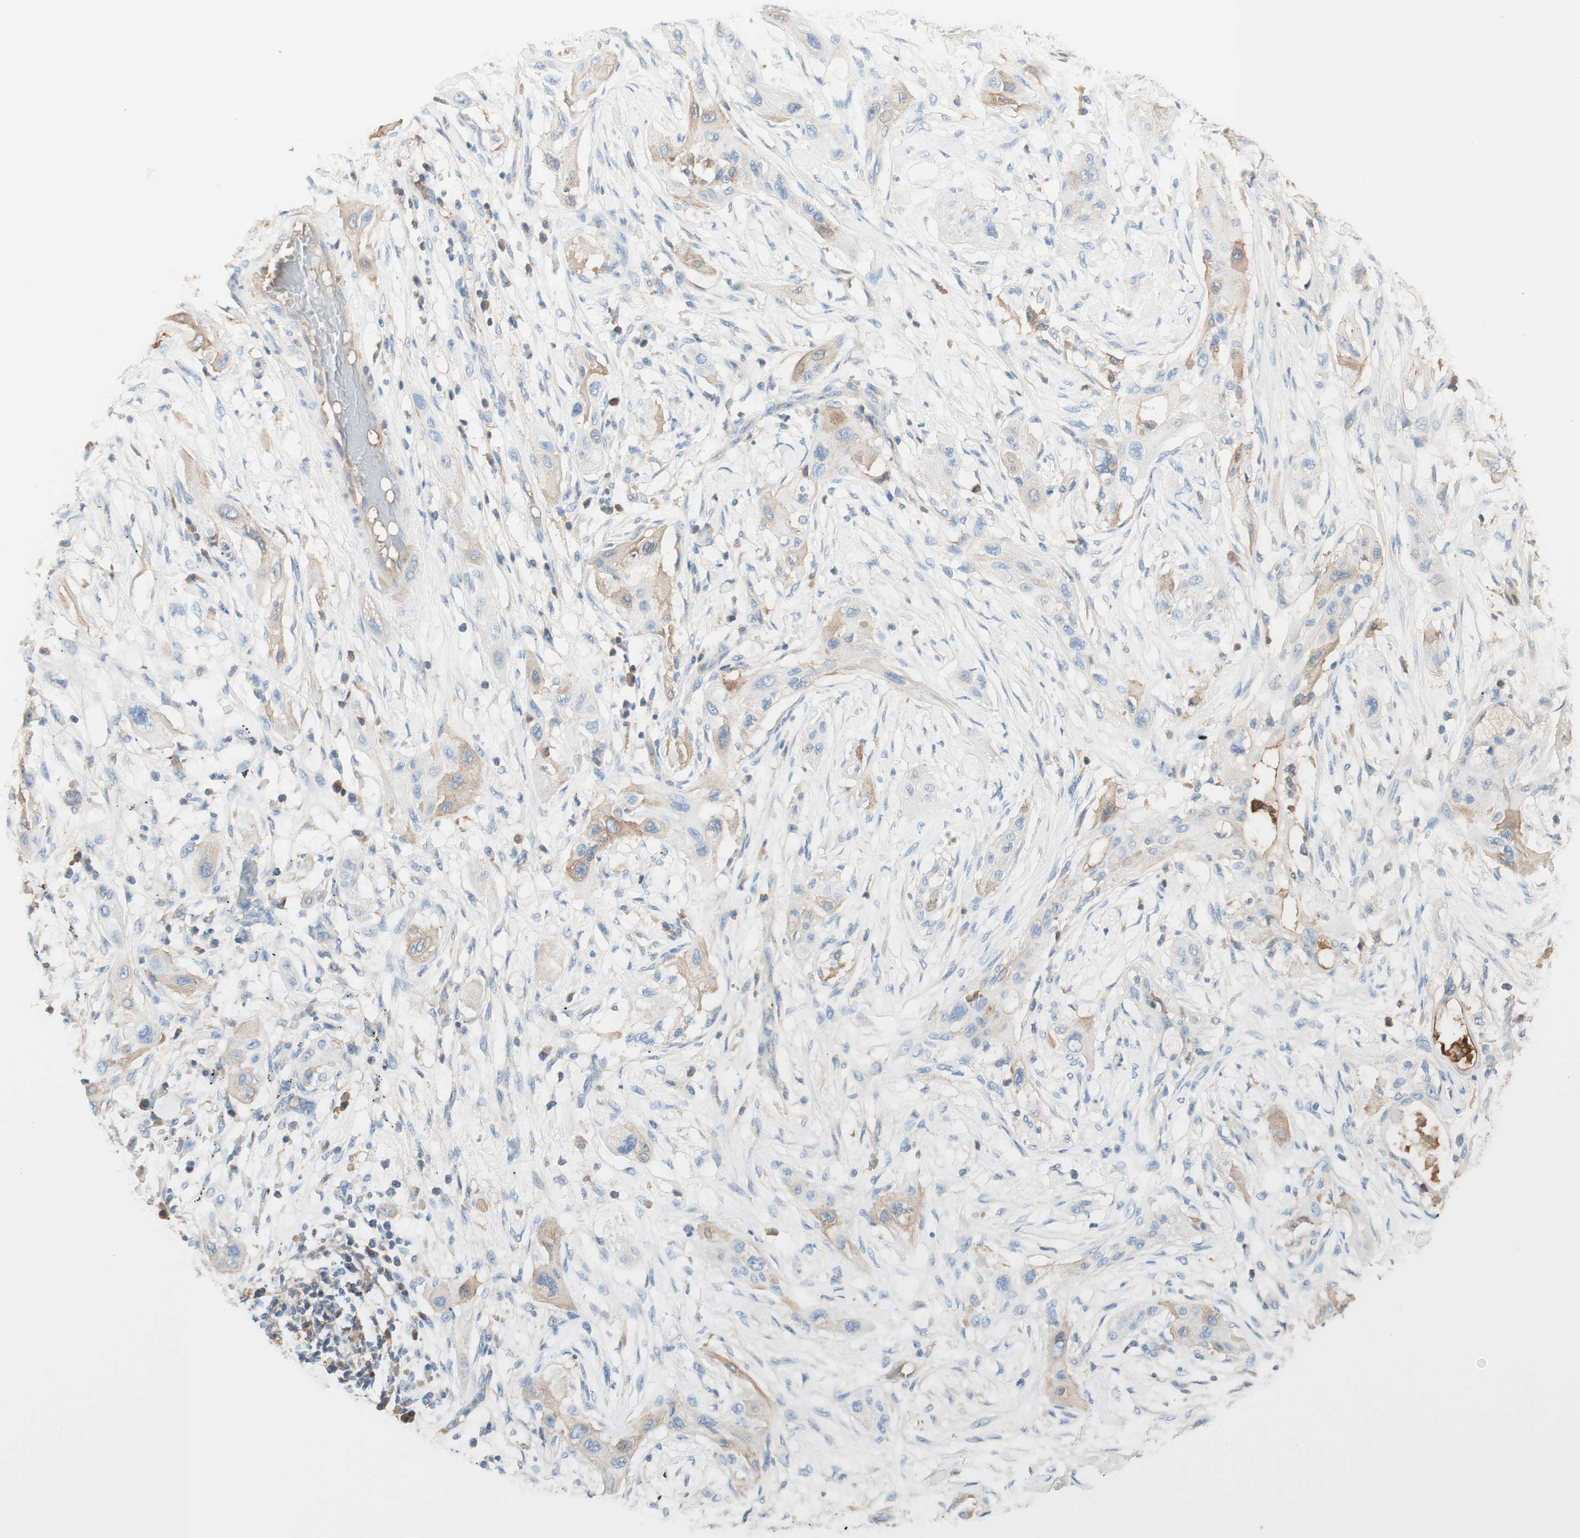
{"staining": {"intensity": "weak", "quantity": "<25%", "location": "none"}, "tissue": "lung cancer", "cell_type": "Tumor cells", "image_type": "cancer", "snomed": [{"axis": "morphology", "description": "Squamous cell carcinoma, NOS"}, {"axis": "topography", "description": "Lung"}], "caption": "Squamous cell carcinoma (lung) stained for a protein using immunohistochemistry demonstrates no expression tumor cells.", "gene": "KNG1", "patient": {"sex": "female", "age": 47}}